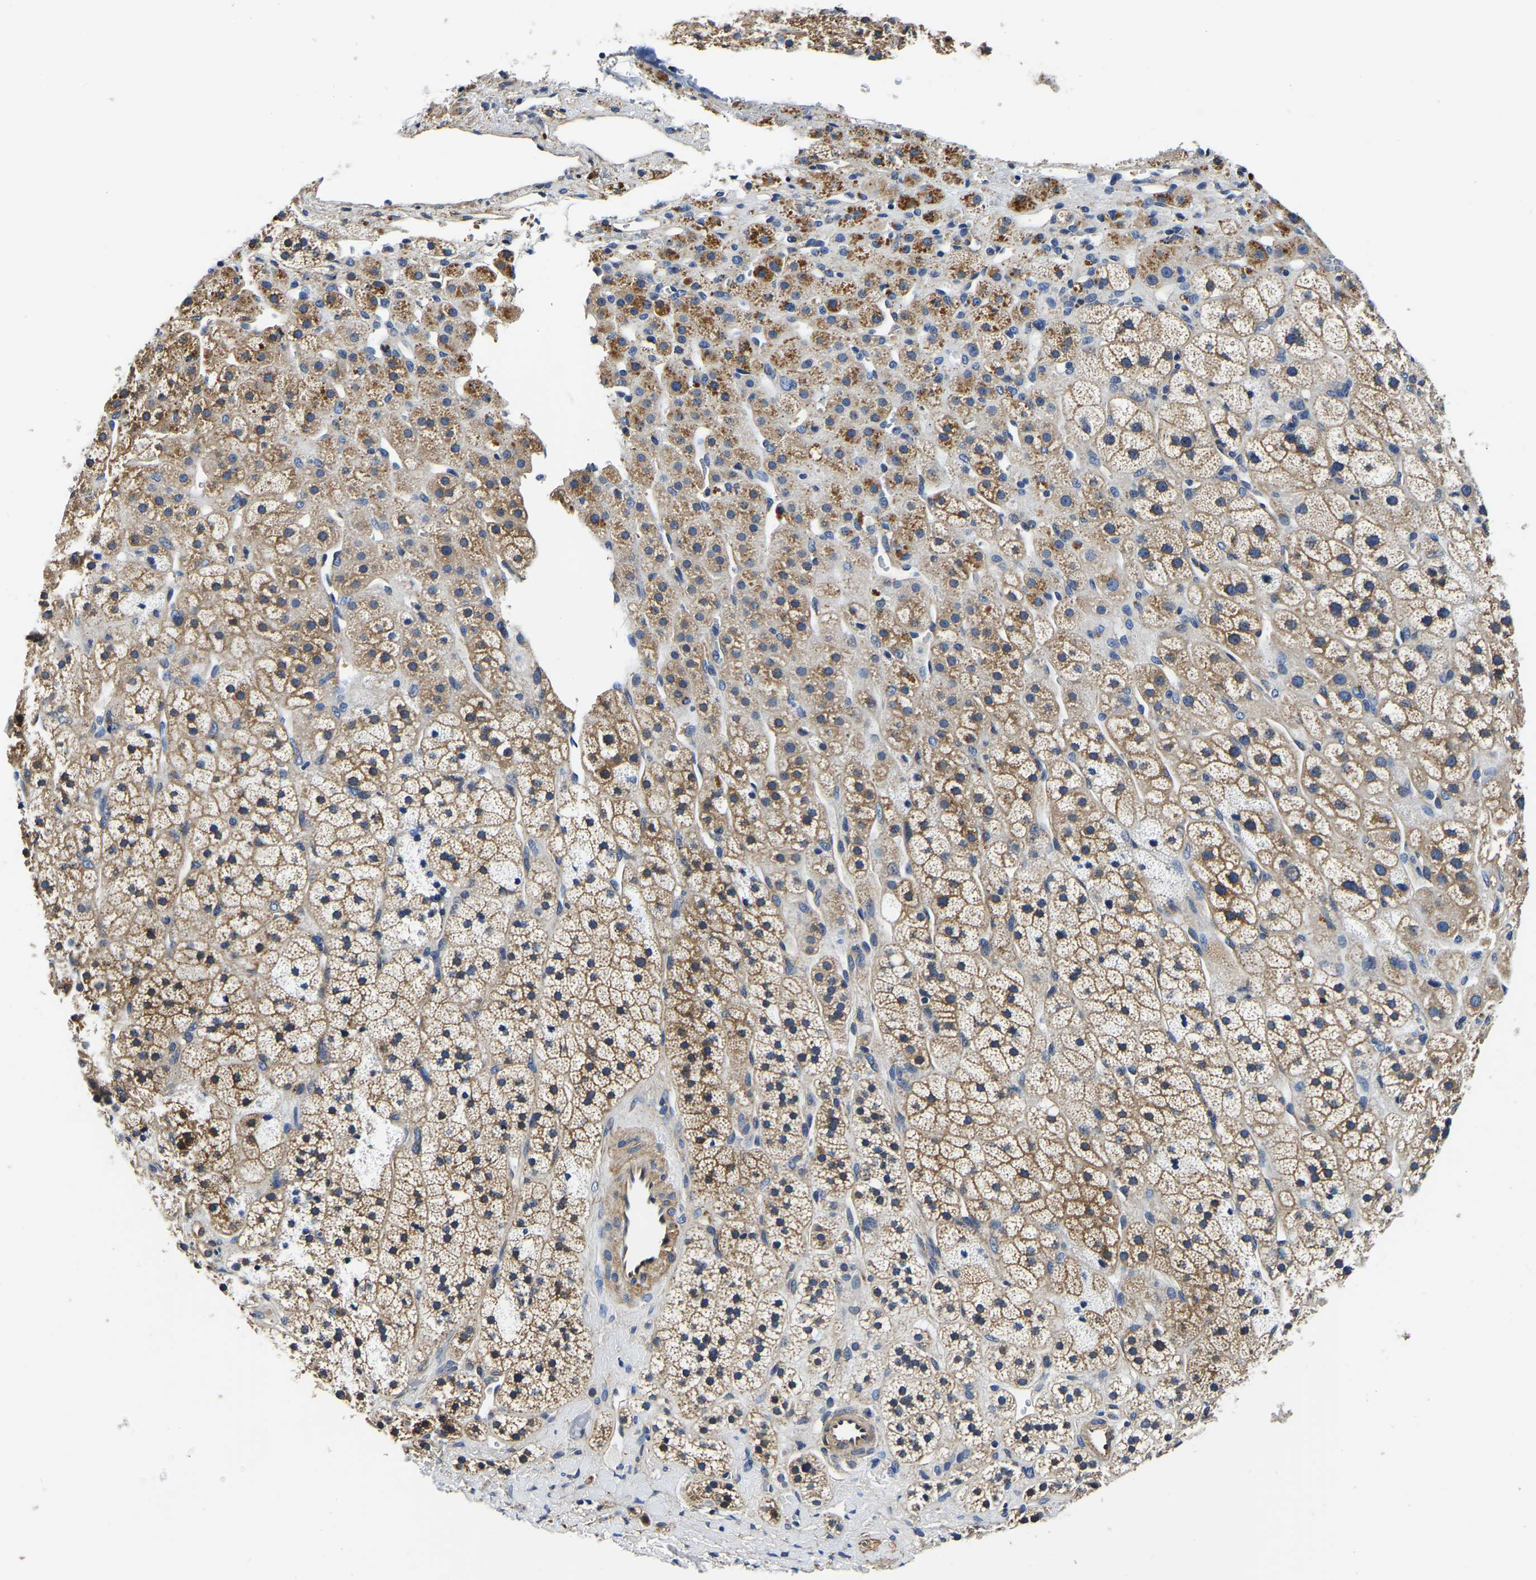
{"staining": {"intensity": "moderate", "quantity": ">75%", "location": "cytoplasmic/membranous"}, "tissue": "adrenal gland", "cell_type": "Glandular cells", "image_type": "normal", "snomed": [{"axis": "morphology", "description": "Normal tissue, NOS"}, {"axis": "topography", "description": "Adrenal gland"}], "caption": "A micrograph showing moderate cytoplasmic/membranous expression in approximately >75% of glandular cells in benign adrenal gland, as visualized by brown immunohistochemical staining.", "gene": "KCTD17", "patient": {"sex": "male", "age": 56}}